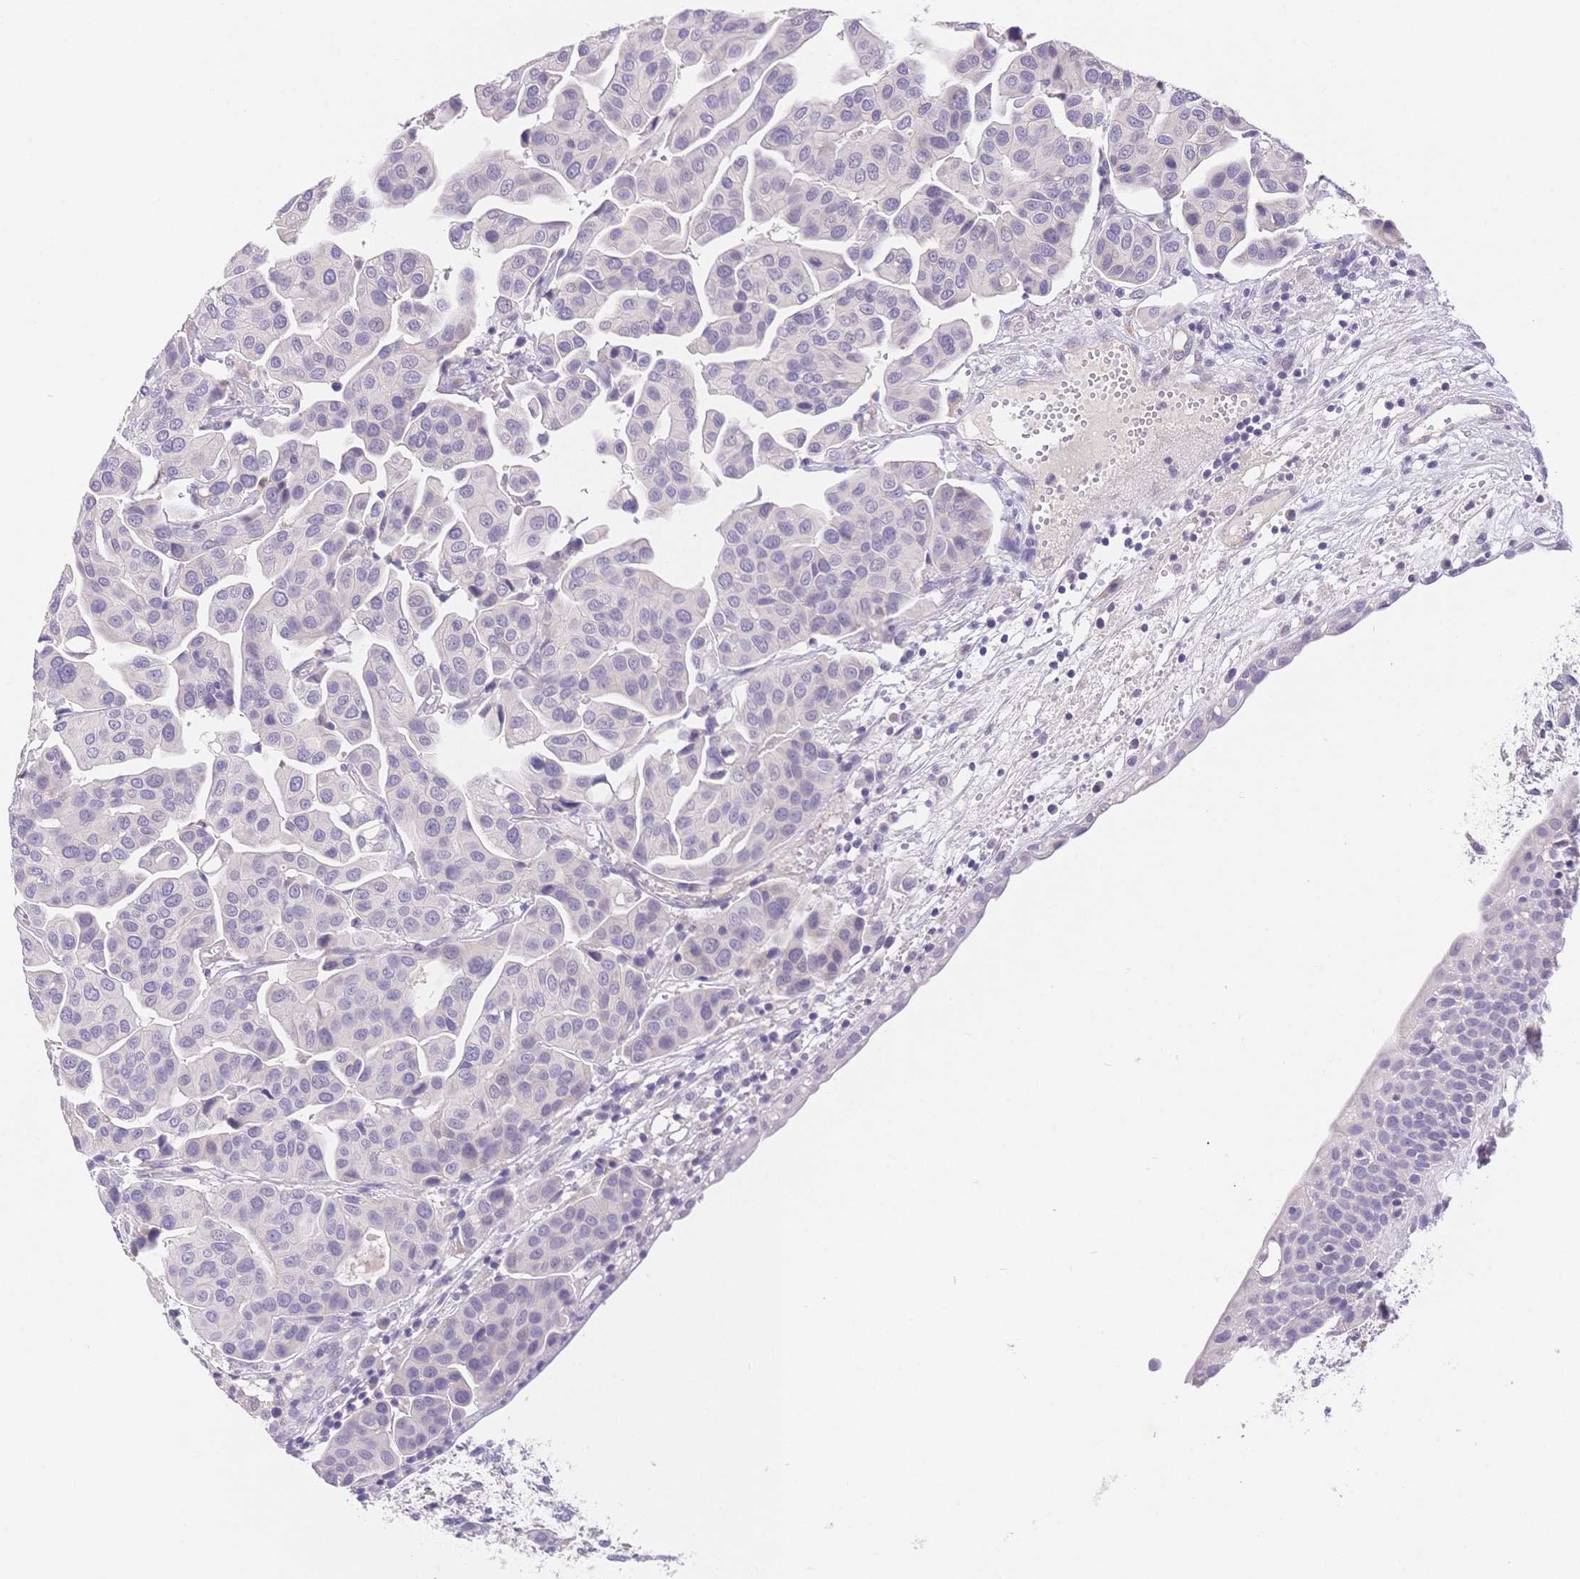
{"staining": {"intensity": "negative", "quantity": "none", "location": "none"}, "tissue": "renal cancer", "cell_type": "Tumor cells", "image_type": "cancer", "snomed": [{"axis": "morphology", "description": "Adenocarcinoma, NOS"}, {"axis": "topography", "description": "Urinary bladder"}], "caption": "DAB immunohistochemical staining of human renal cancer (adenocarcinoma) exhibits no significant expression in tumor cells.", "gene": "MYOM1", "patient": {"sex": "male", "age": 61}}